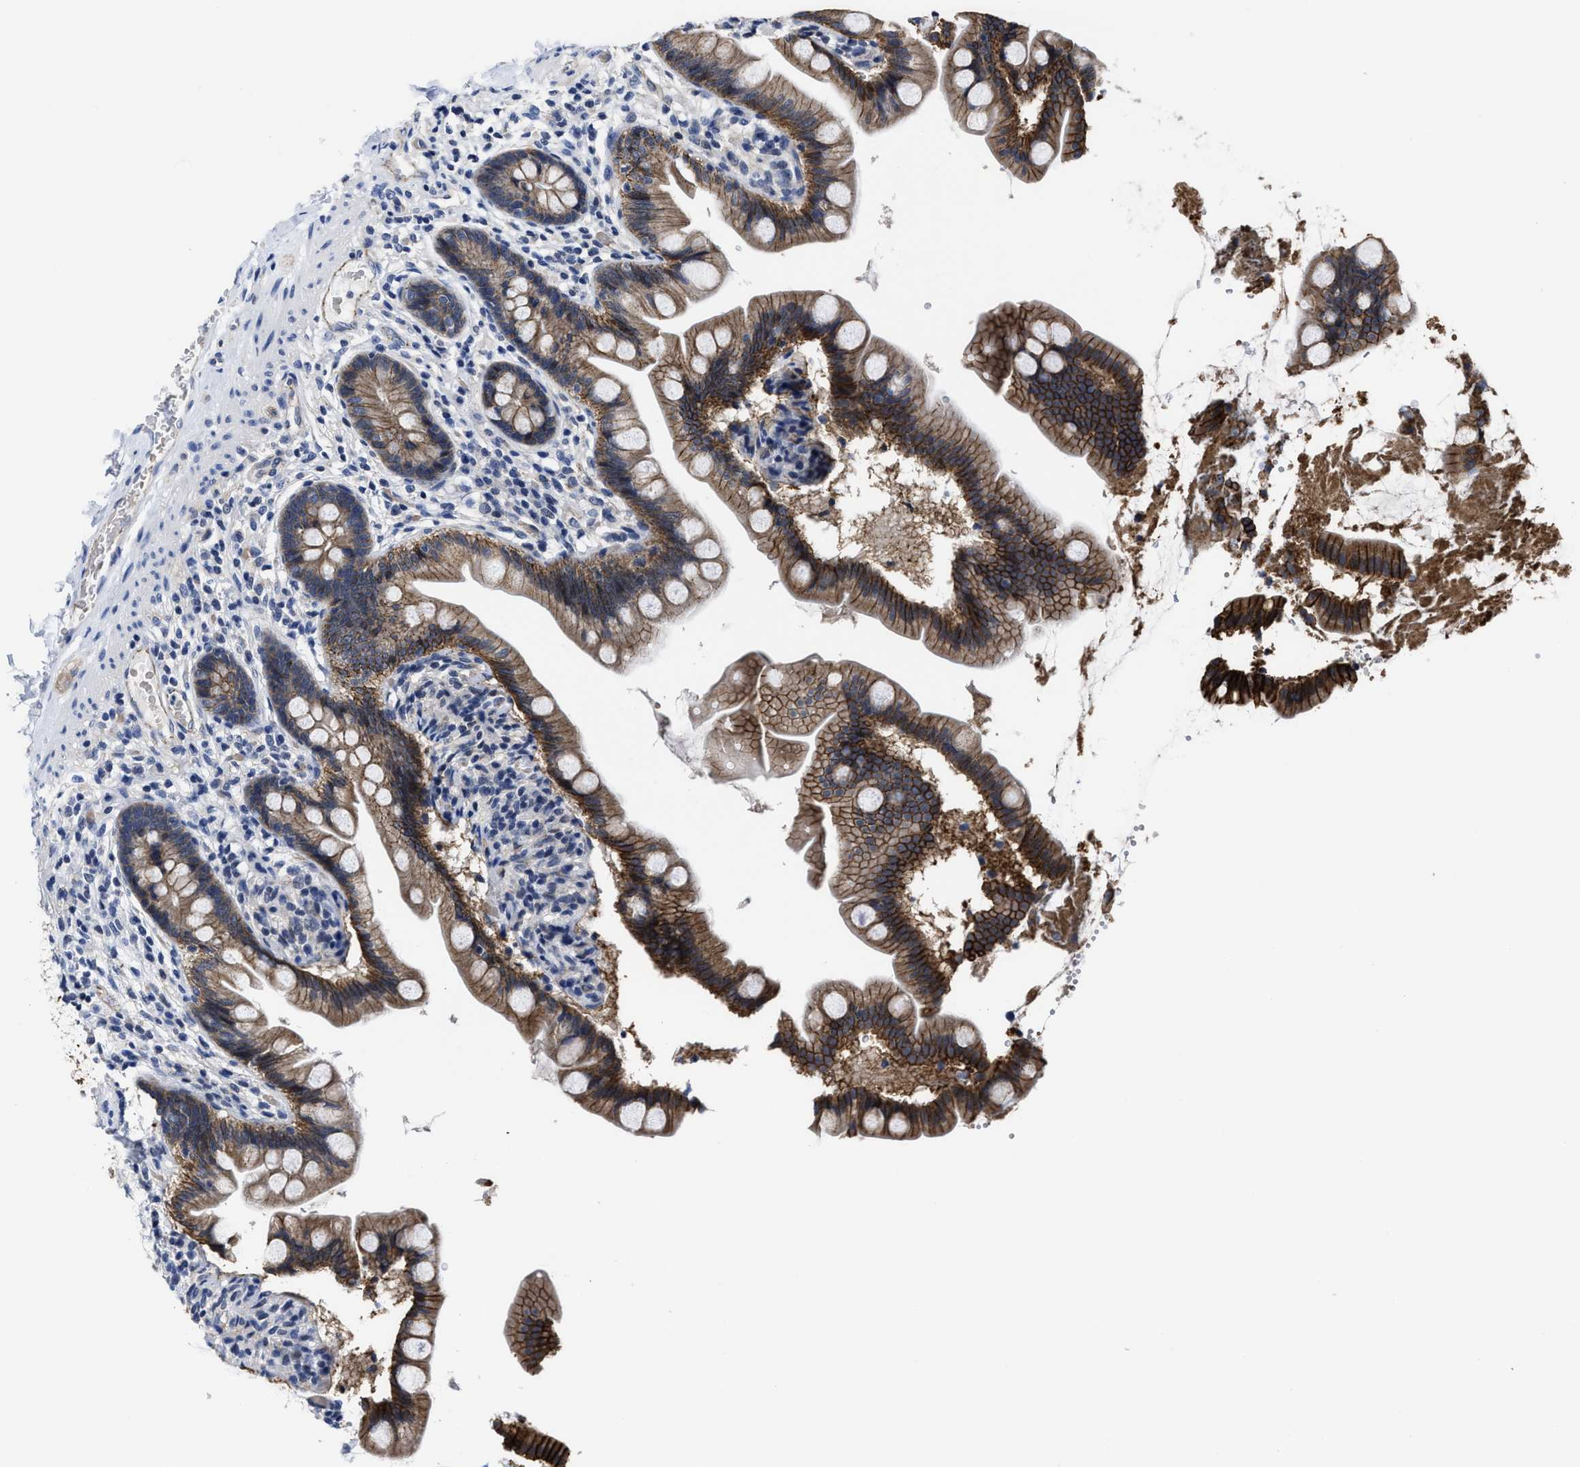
{"staining": {"intensity": "strong", "quantity": ">75%", "location": "cytoplasmic/membranous"}, "tissue": "small intestine", "cell_type": "Glandular cells", "image_type": "normal", "snomed": [{"axis": "morphology", "description": "Normal tissue, NOS"}, {"axis": "topography", "description": "Small intestine"}], "caption": "A high amount of strong cytoplasmic/membranous positivity is present in about >75% of glandular cells in unremarkable small intestine. The protein is stained brown, and the nuclei are stained in blue (DAB (3,3'-diaminobenzidine) IHC with brightfield microscopy, high magnification).", "gene": "GHITM", "patient": {"sex": "female", "age": 56}}